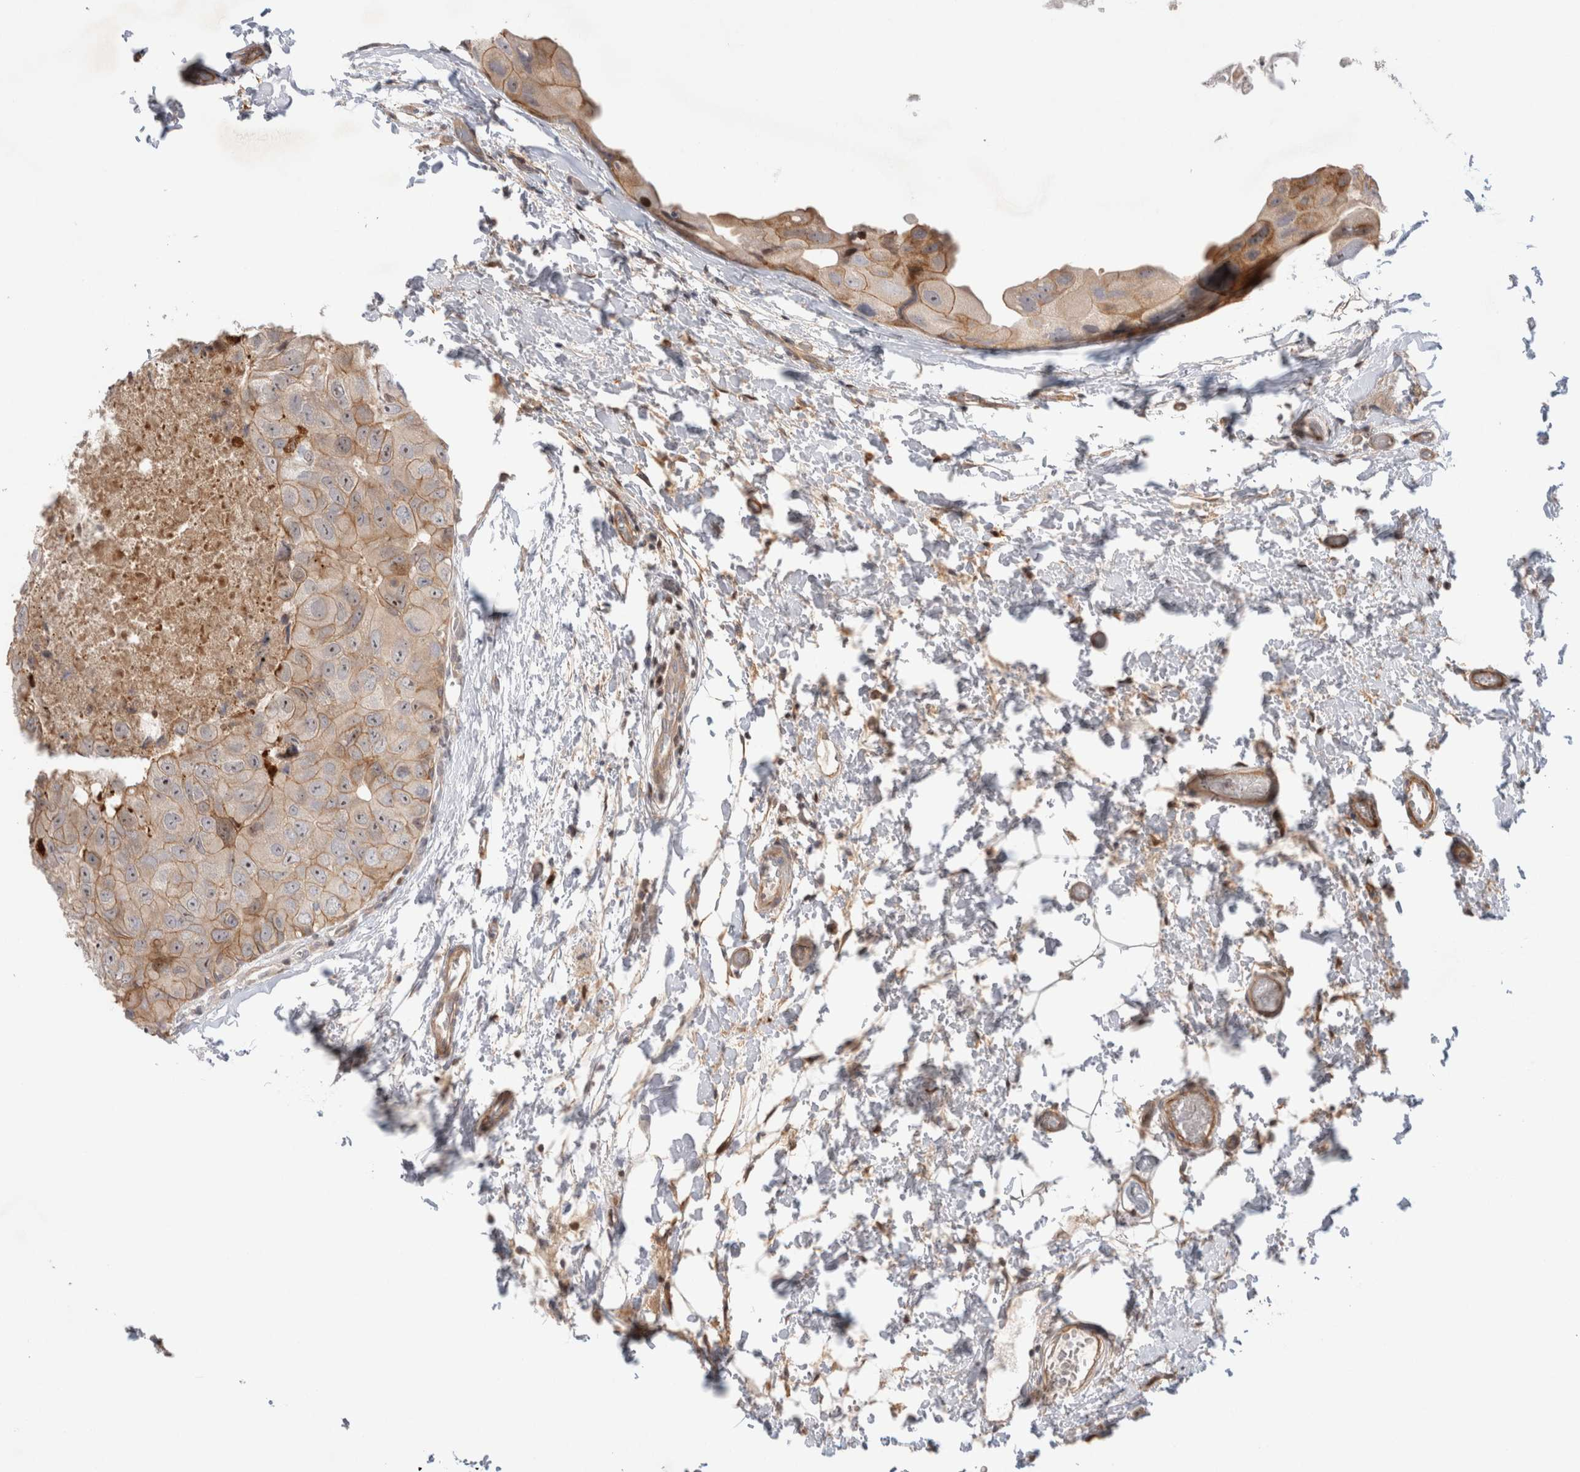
{"staining": {"intensity": "weak", "quantity": ">75%", "location": "cytoplasmic/membranous"}, "tissue": "breast cancer", "cell_type": "Tumor cells", "image_type": "cancer", "snomed": [{"axis": "morphology", "description": "Duct carcinoma"}, {"axis": "topography", "description": "Breast"}], "caption": "Protein expression analysis of invasive ductal carcinoma (breast) exhibits weak cytoplasmic/membranous staining in about >75% of tumor cells. Immunohistochemistry (ihc) stains the protein of interest in brown and the nuclei are stained blue.", "gene": "TCF4", "patient": {"sex": "female", "age": 62}}